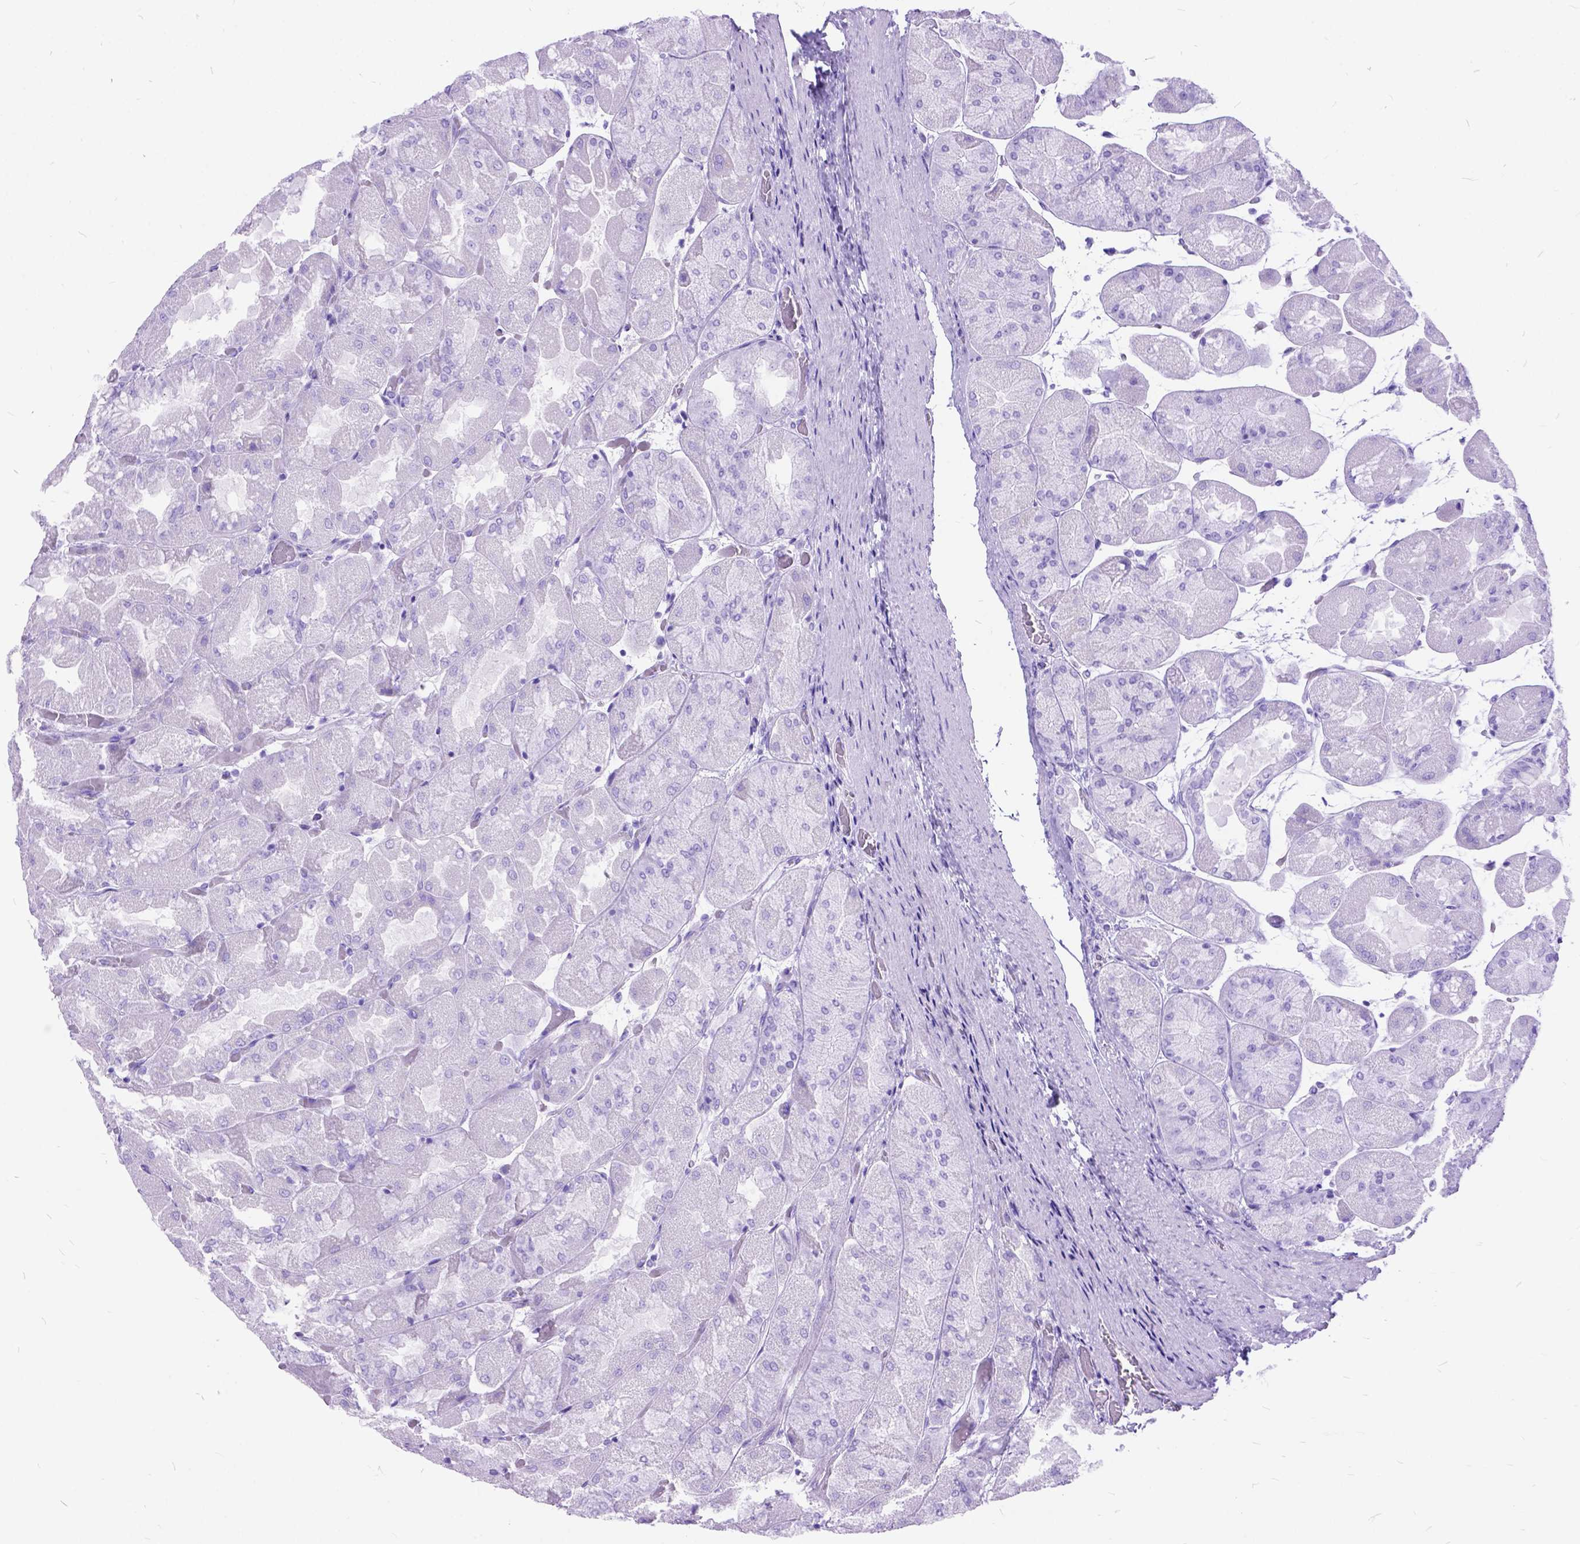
{"staining": {"intensity": "negative", "quantity": "none", "location": "none"}, "tissue": "stomach", "cell_type": "Glandular cells", "image_type": "normal", "snomed": [{"axis": "morphology", "description": "Normal tissue, NOS"}, {"axis": "topography", "description": "Stomach"}], "caption": "This is a histopathology image of IHC staining of benign stomach, which shows no positivity in glandular cells.", "gene": "DNAH2", "patient": {"sex": "female", "age": 61}}